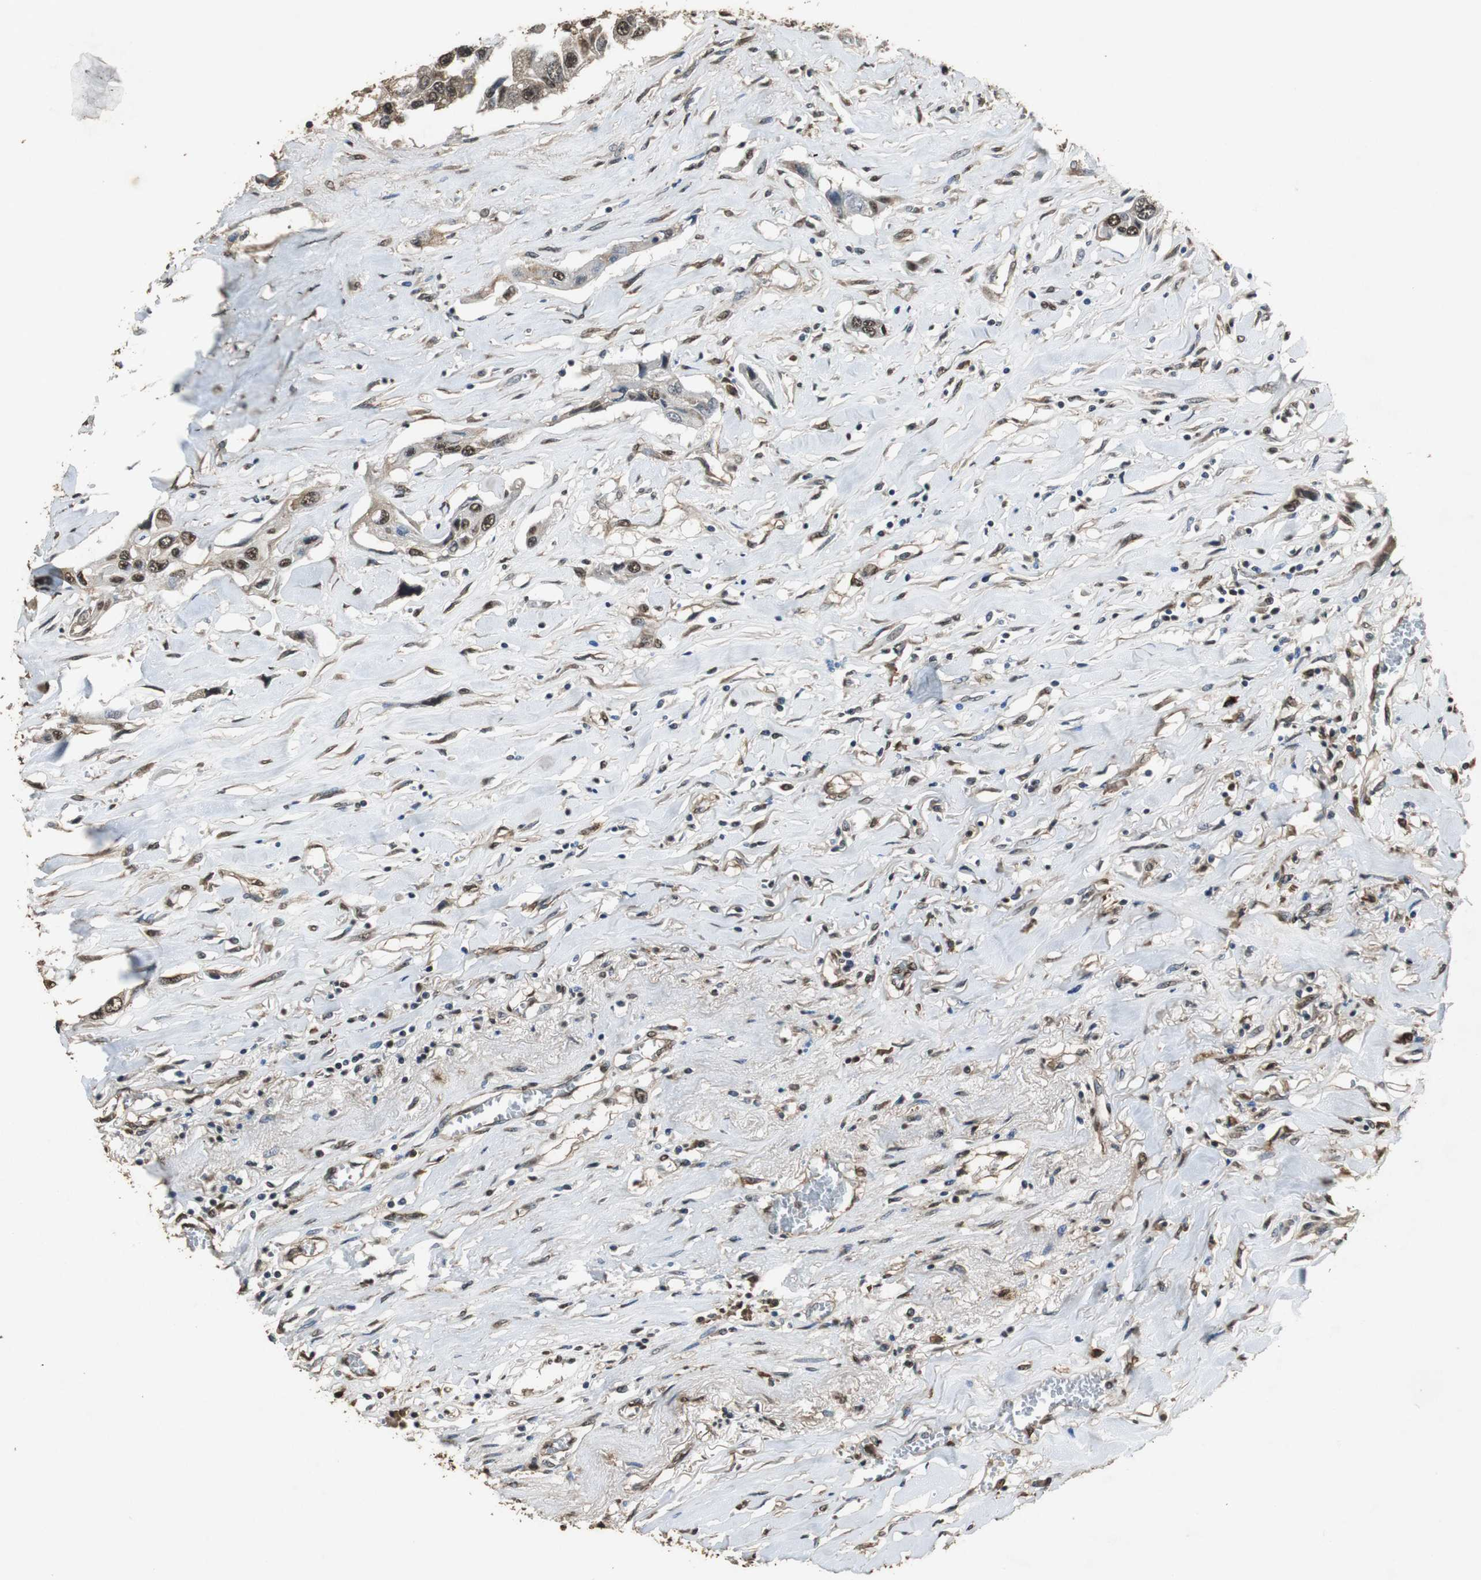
{"staining": {"intensity": "strong", "quantity": "25%-75%", "location": "cytoplasmic/membranous,nuclear"}, "tissue": "lung cancer", "cell_type": "Tumor cells", "image_type": "cancer", "snomed": [{"axis": "morphology", "description": "Squamous cell carcinoma, NOS"}, {"axis": "topography", "description": "Lung"}], "caption": "Immunohistochemical staining of lung cancer reveals strong cytoplasmic/membranous and nuclear protein staining in about 25%-75% of tumor cells.", "gene": "PPP1R13B", "patient": {"sex": "male", "age": 71}}